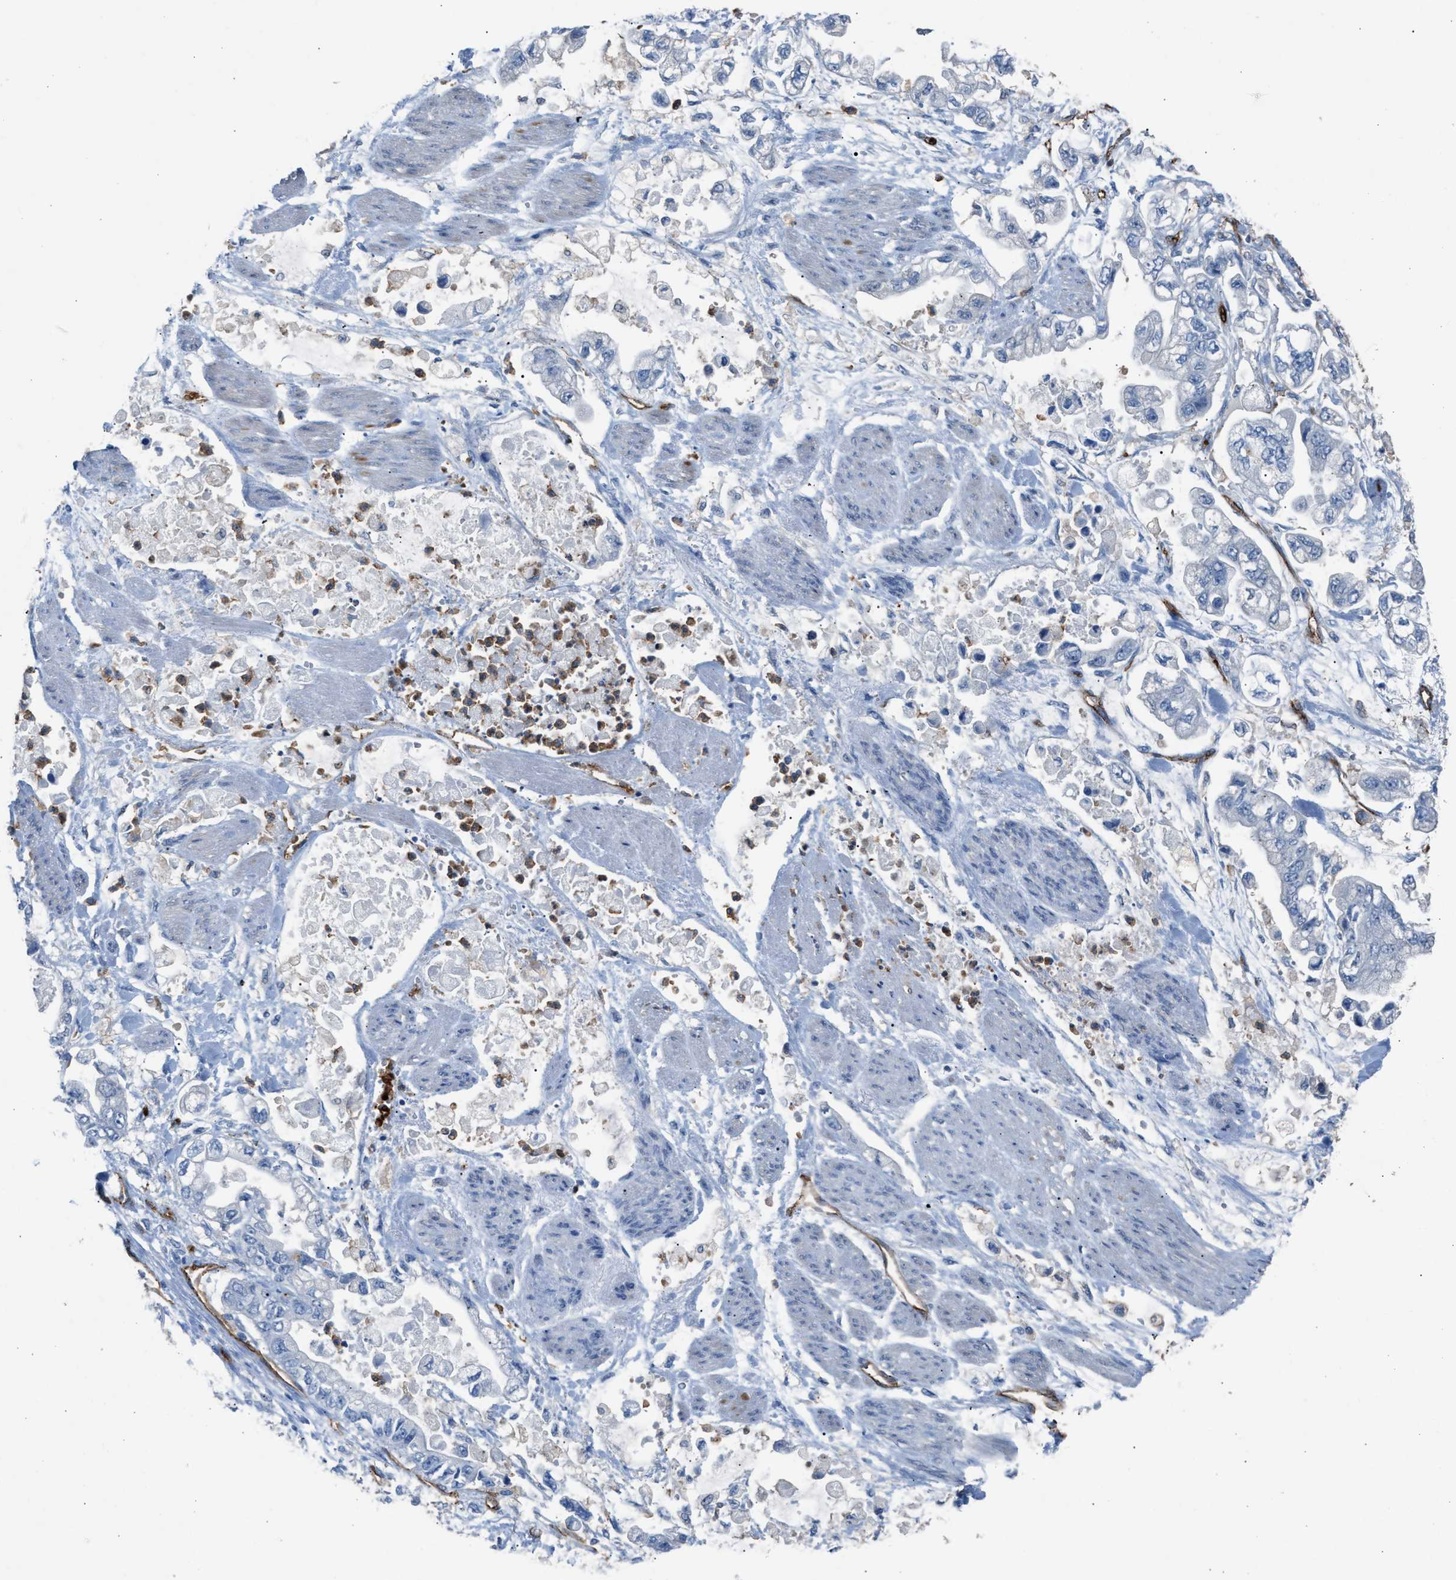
{"staining": {"intensity": "negative", "quantity": "none", "location": "none"}, "tissue": "stomach cancer", "cell_type": "Tumor cells", "image_type": "cancer", "snomed": [{"axis": "morphology", "description": "Normal tissue, NOS"}, {"axis": "morphology", "description": "Adenocarcinoma, NOS"}, {"axis": "topography", "description": "Stomach"}], "caption": "Stomach adenocarcinoma was stained to show a protein in brown. There is no significant staining in tumor cells.", "gene": "DYSF", "patient": {"sex": "male", "age": 62}}